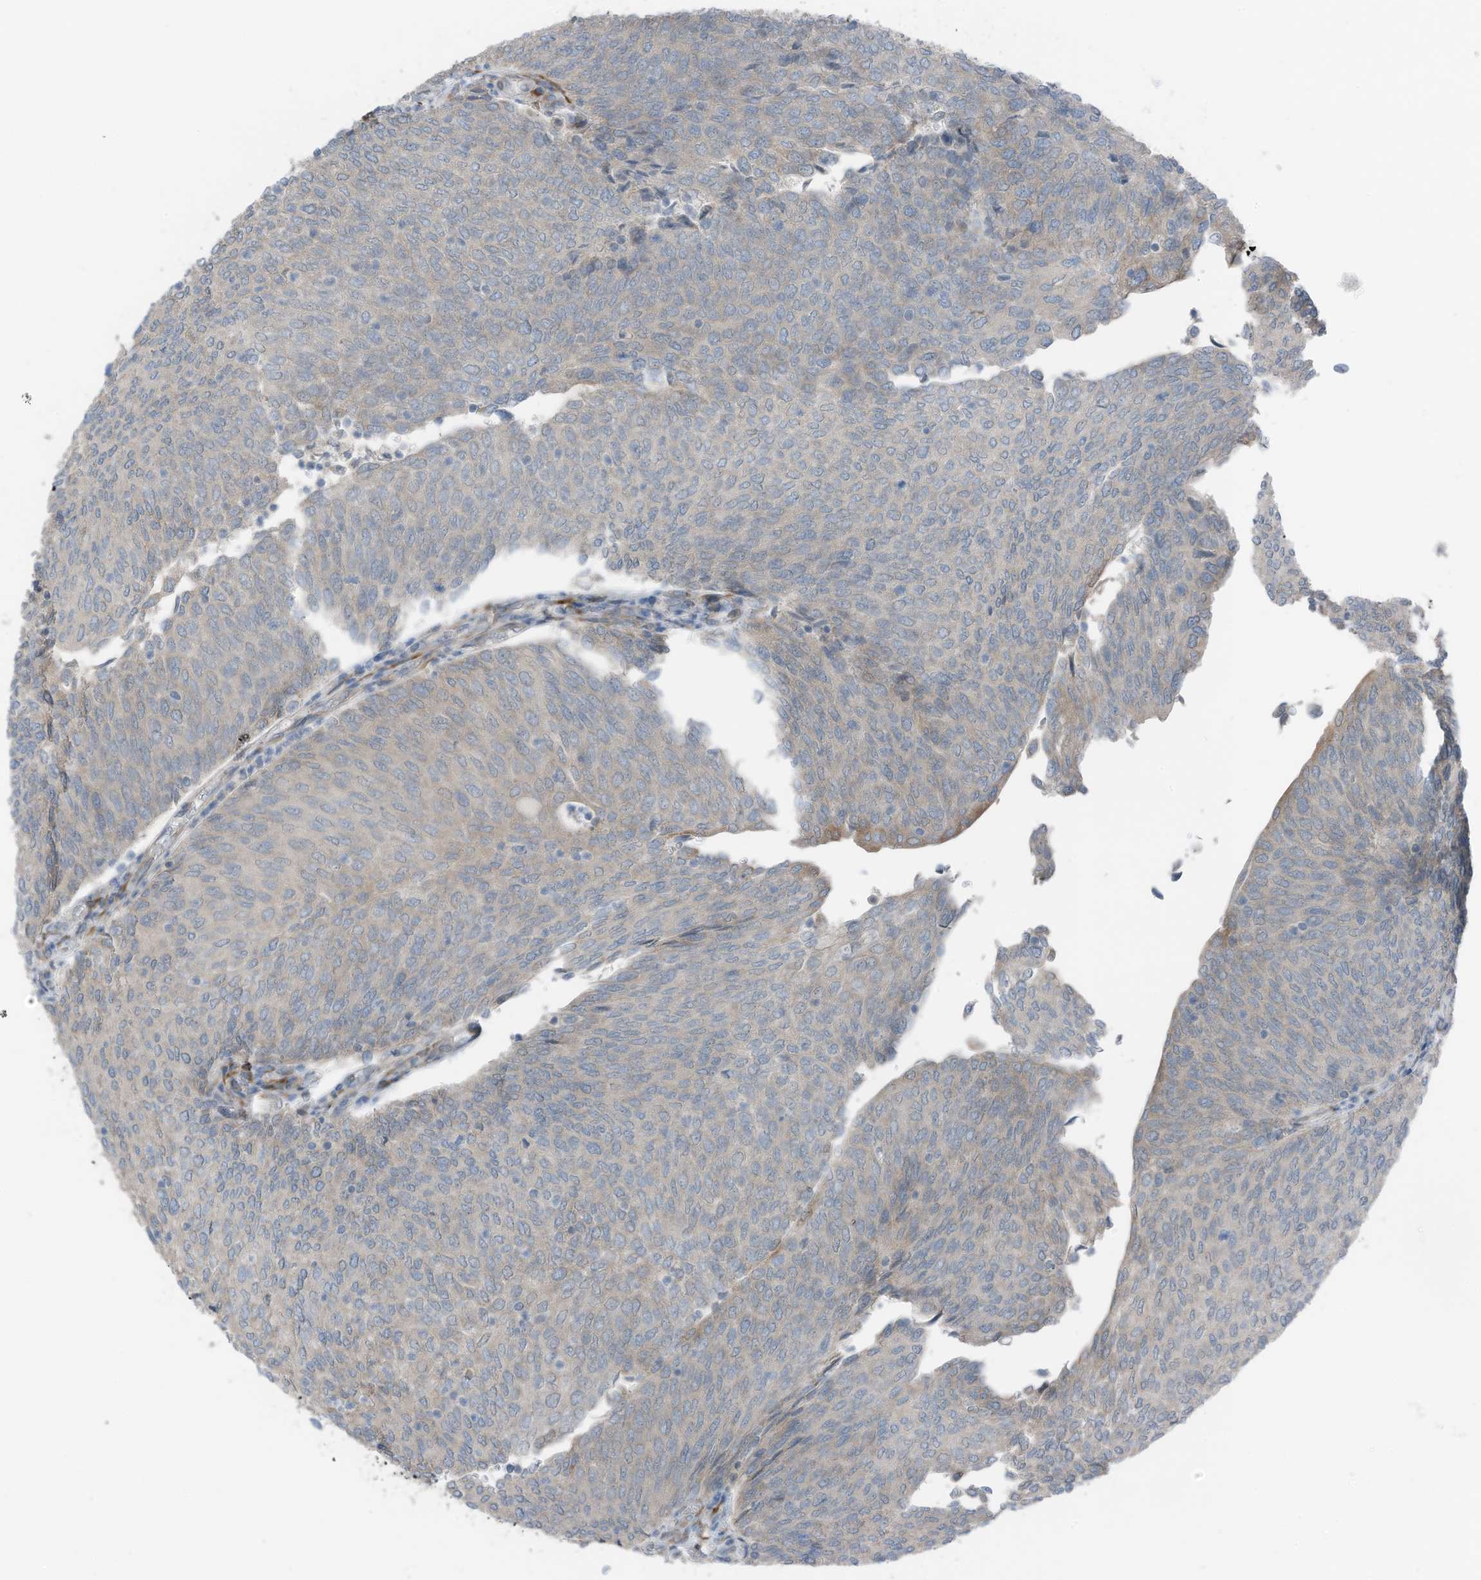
{"staining": {"intensity": "weak", "quantity": "<25%", "location": "cytoplasmic/membranous"}, "tissue": "urothelial cancer", "cell_type": "Tumor cells", "image_type": "cancer", "snomed": [{"axis": "morphology", "description": "Urothelial carcinoma, Low grade"}, {"axis": "topography", "description": "Urinary bladder"}], "caption": "The photomicrograph exhibits no staining of tumor cells in urothelial cancer.", "gene": "ARHGEF33", "patient": {"sex": "female", "age": 79}}